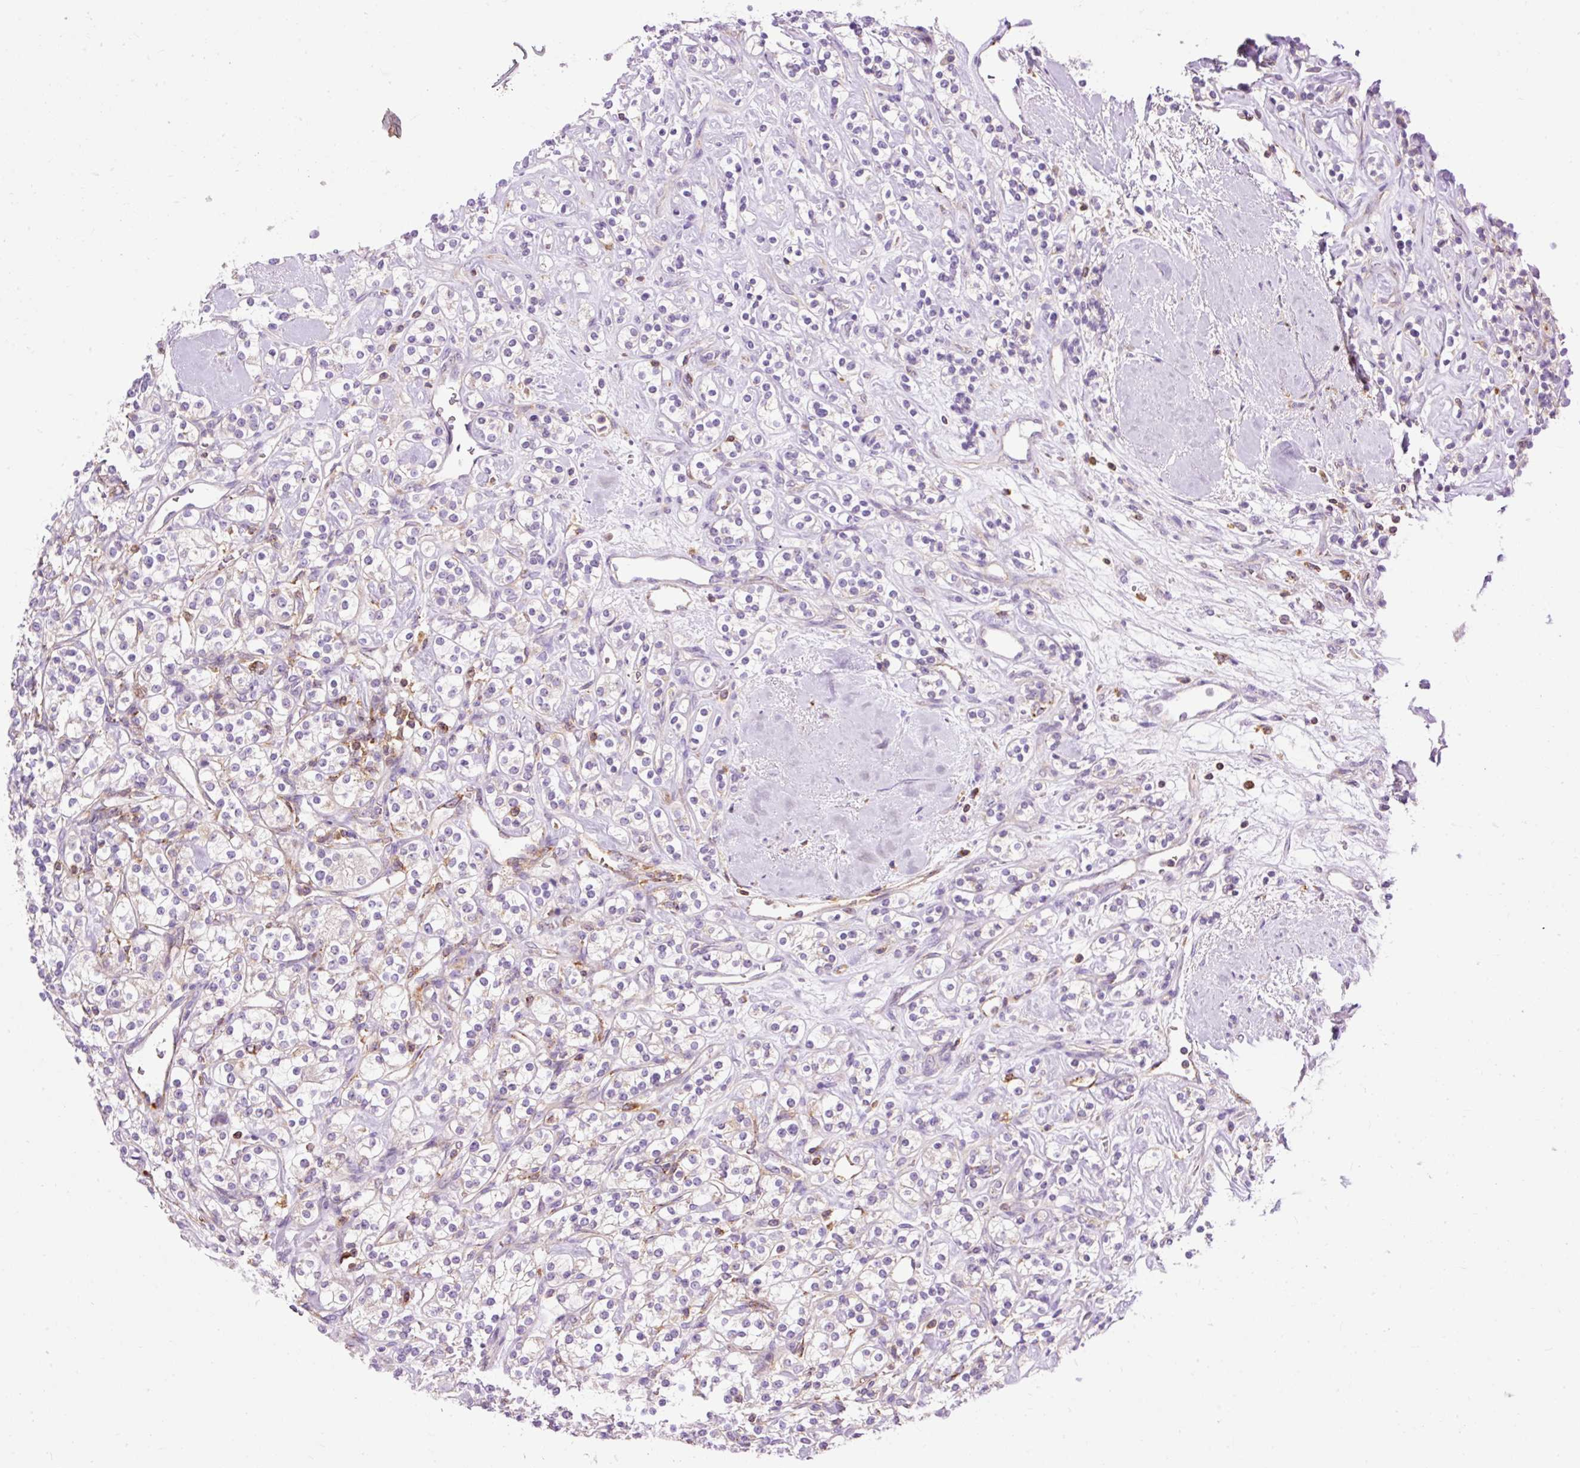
{"staining": {"intensity": "weak", "quantity": "<25%", "location": "cytoplasmic/membranous"}, "tissue": "renal cancer", "cell_type": "Tumor cells", "image_type": "cancer", "snomed": [{"axis": "morphology", "description": "Adenocarcinoma, NOS"}, {"axis": "topography", "description": "Kidney"}], "caption": "Renal cancer stained for a protein using immunohistochemistry (IHC) shows no expression tumor cells.", "gene": "CD83", "patient": {"sex": "male", "age": 77}}